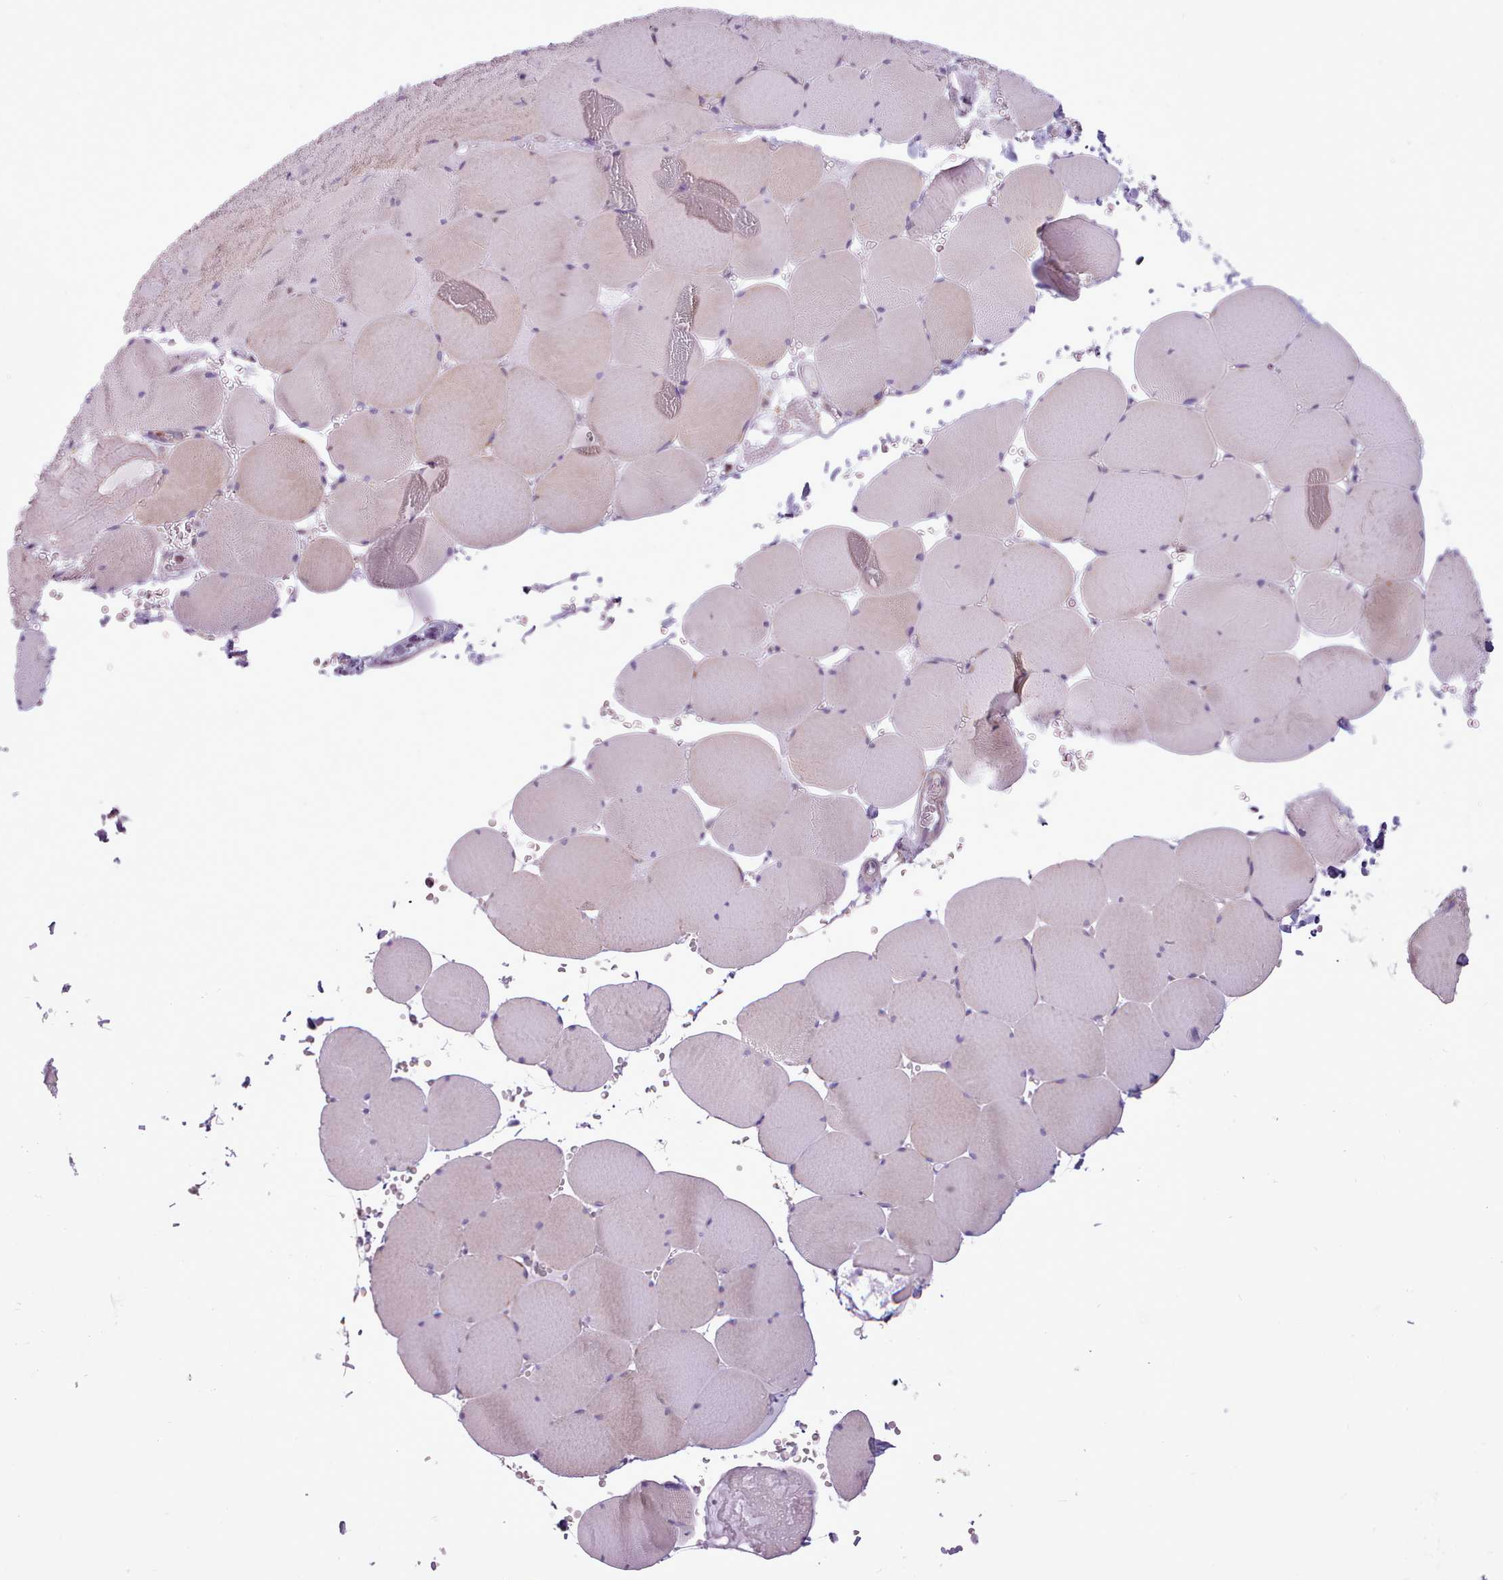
{"staining": {"intensity": "weak", "quantity": "25%-75%", "location": "cytoplasmic/membranous"}, "tissue": "skeletal muscle", "cell_type": "Myocytes", "image_type": "normal", "snomed": [{"axis": "morphology", "description": "Normal tissue, NOS"}, {"axis": "topography", "description": "Skeletal muscle"}, {"axis": "topography", "description": "Head-Neck"}], "caption": "This micrograph demonstrates immunohistochemistry (IHC) staining of benign human skeletal muscle, with low weak cytoplasmic/membranous positivity in approximately 25%-75% of myocytes.", "gene": "SLURP1", "patient": {"sex": "male", "age": 66}}